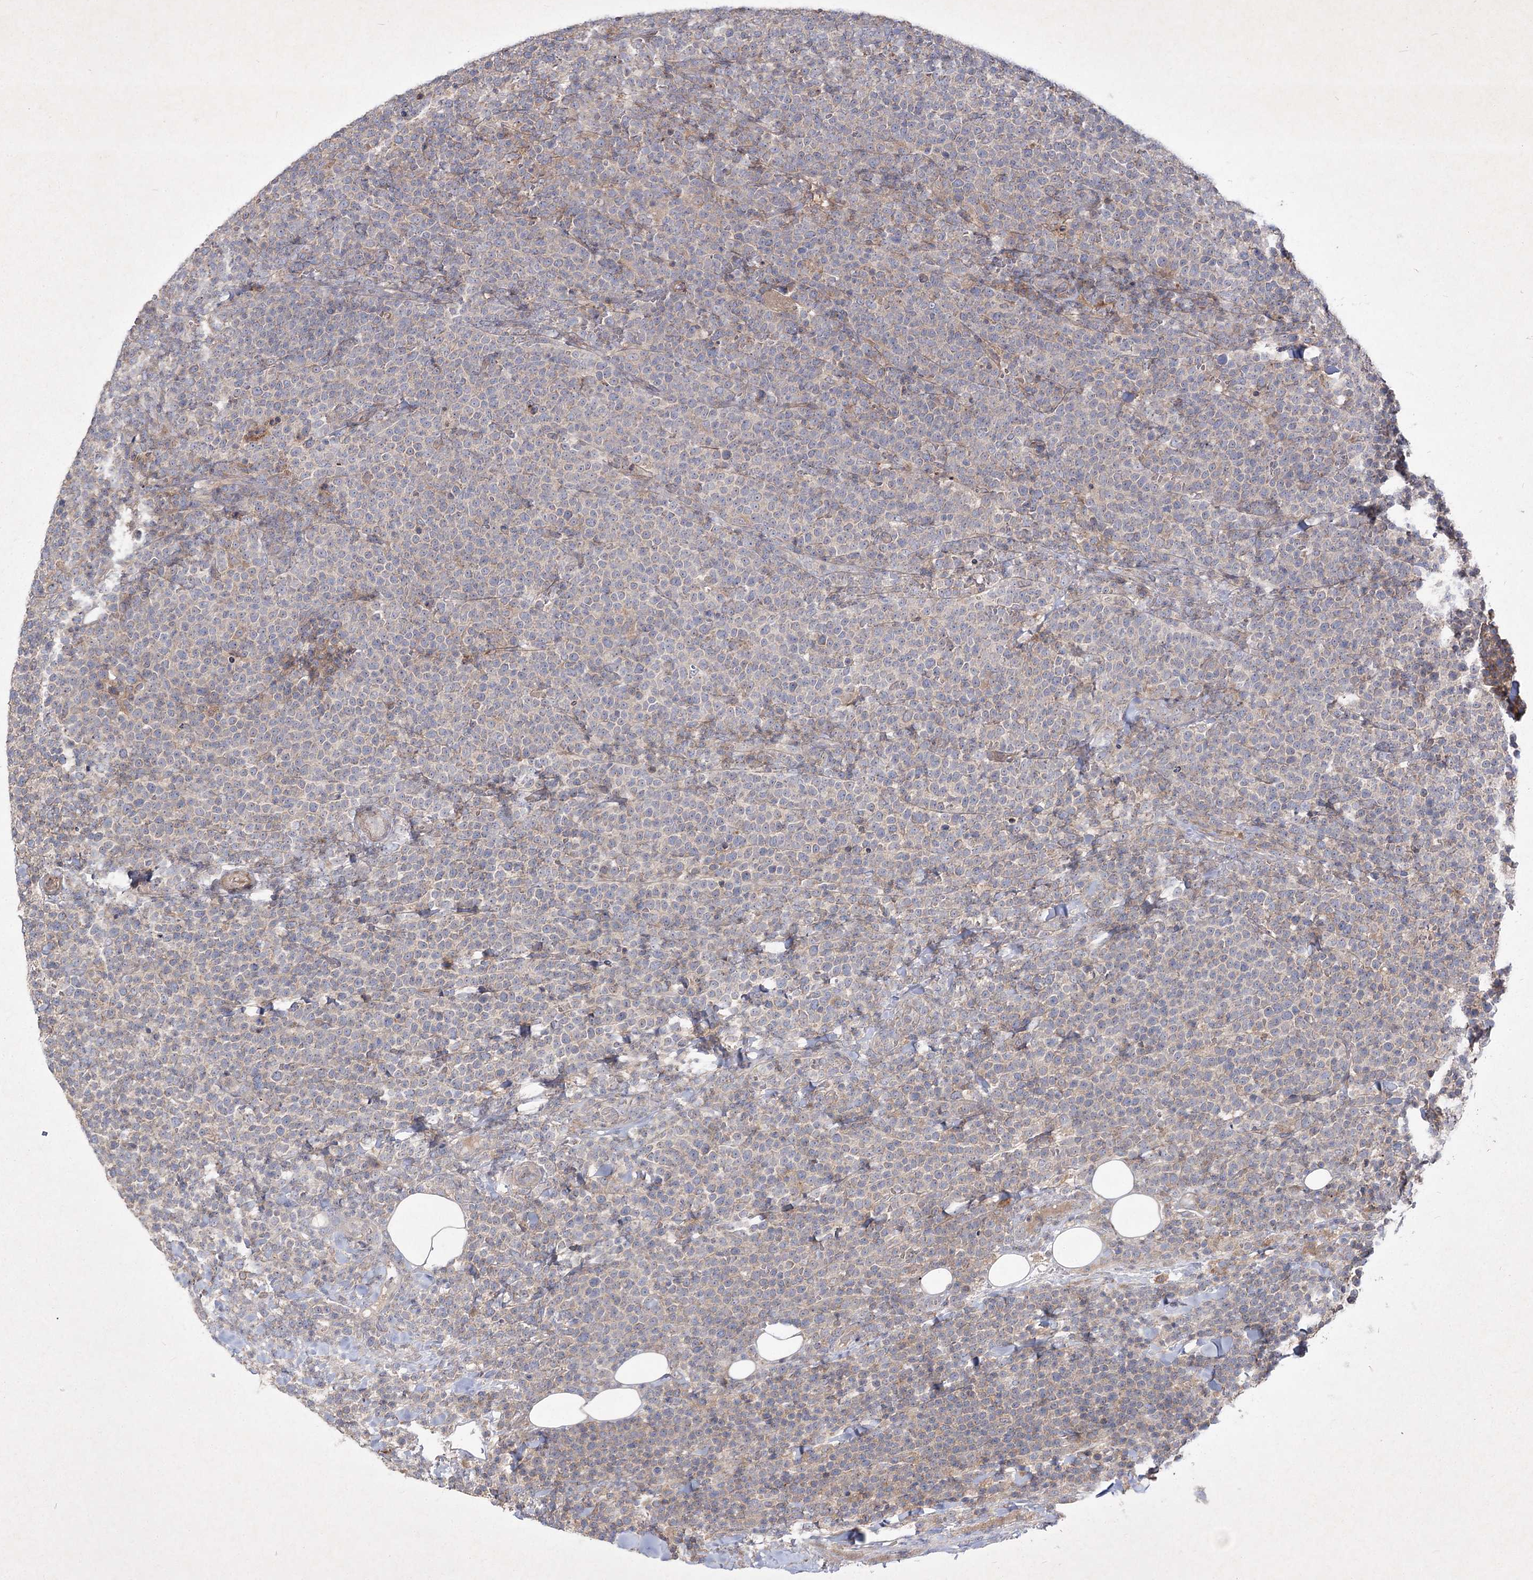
{"staining": {"intensity": "weak", "quantity": "<25%", "location": "cytoplasmic/membranous"}, "tissue": "lymphoma", "cell_type": "Tumor cells", "image_type": "cancer", "snomed": [{"axis": "morphology", "description": "Malignant lymphoma, non-Hodgkin's type, High grade"}, {"axis": "topography", "description": "Lymph node"}], "caption": "Lymphoma stained for a protein using immunohistochemistry exhibits no expression tumor cells.", "gene": "CIB2", "patient": {"sex": "male", "age": 61}}